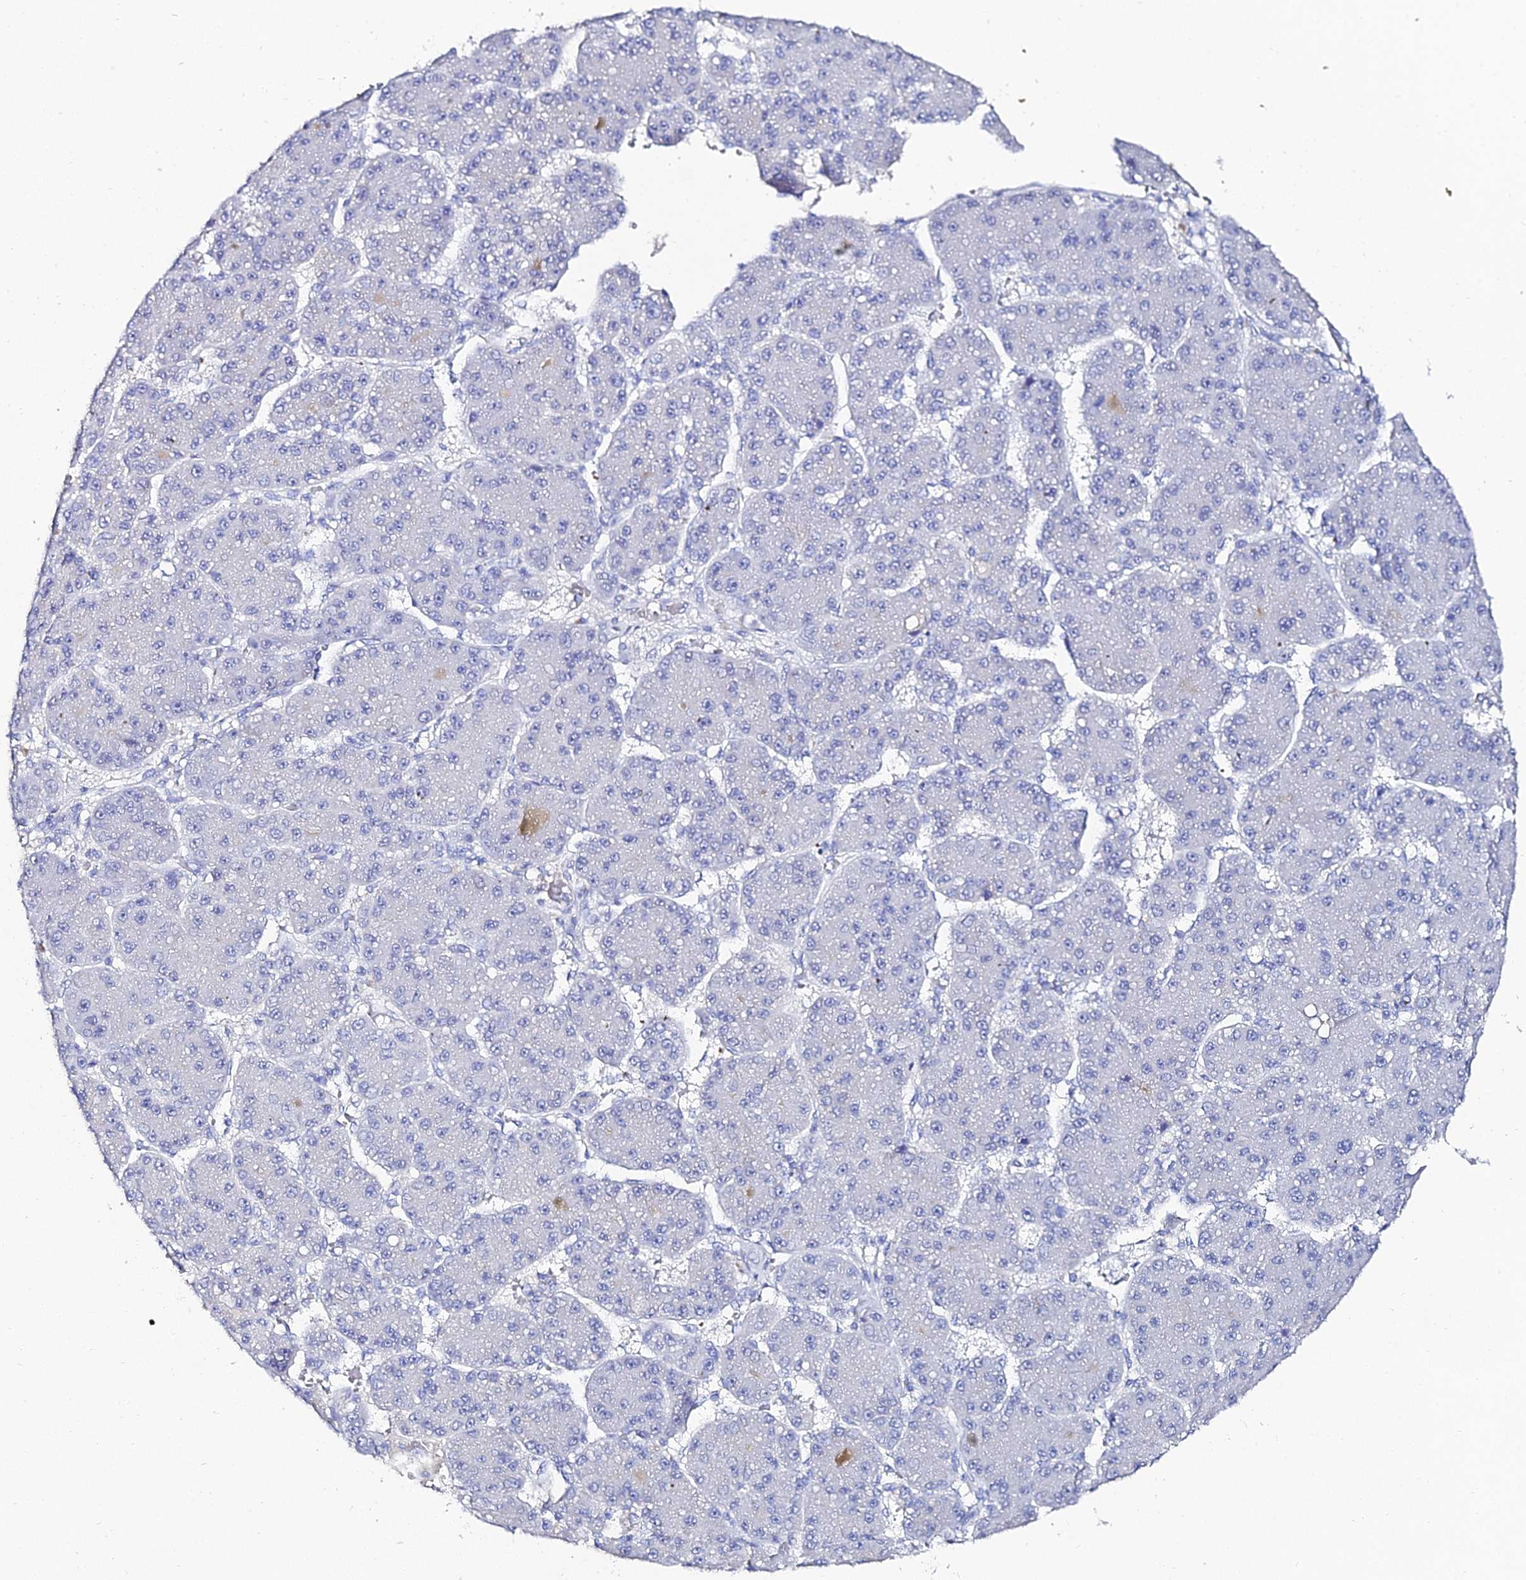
{"staining": {"intensity": "negative", "quantity": "none", "location": "none"}, "tissue": "liver cancer", "cell_type": "Tumor cells", "image_type": "cancer", "snomed": [{"axis": "morphology", "description": "Carcinoma, Hepatocellular, NOS"}, {"axis": "topography", "description": "Liver"}], "caption": "Immunohistochemistry of human liver hepatocellular carcinoma exhibits no positivity in tumor cells.", "gene": "KRT17", "patient": {"sex": "male", "age": 67}}